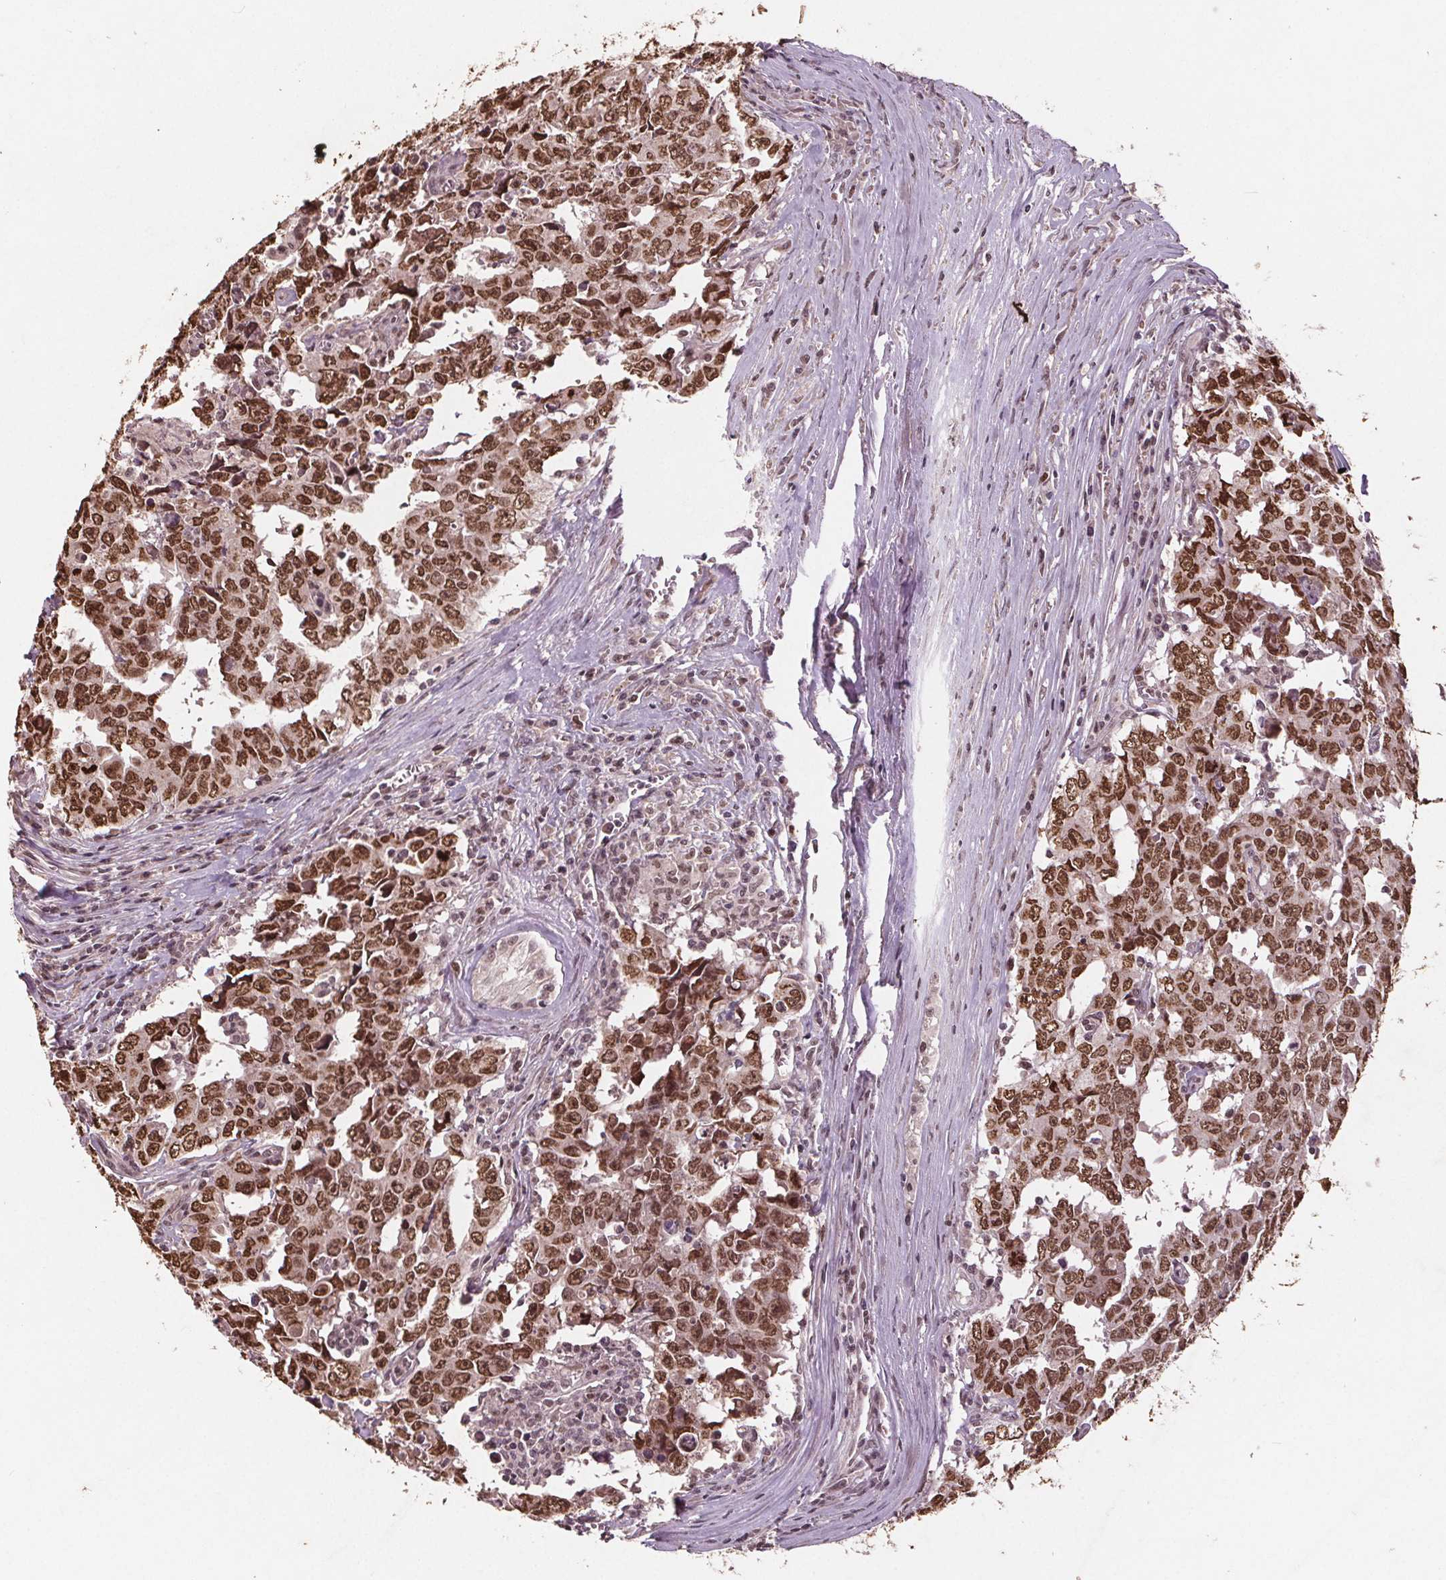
{"staining": {"intensity": "strong", "quantity": ">75%", "location": "nuclear"}, "tissue": "testis cancer", "cell_type": "Tumor cells", "image_type": "cancer", "snomed": [{"axis": "morphology", "description": "Carcinoma, Embryonal, NOS"}, {"axis": "topography", "description": "Testis"}], "caption": "Brown immunohistochemical staining in human testis cancer demonstrates strong nuclear staining in approximately >75% of tumor cells. The staining was performed using DAB (3,3'-diaminobenzidine) to visualize the protein expression in brown, while the nuclei were stained in blue with hematoxylin (Magnification: 20x).", "gene": "DNMT3B", "patient": {"sex": "male", "age": 22}}